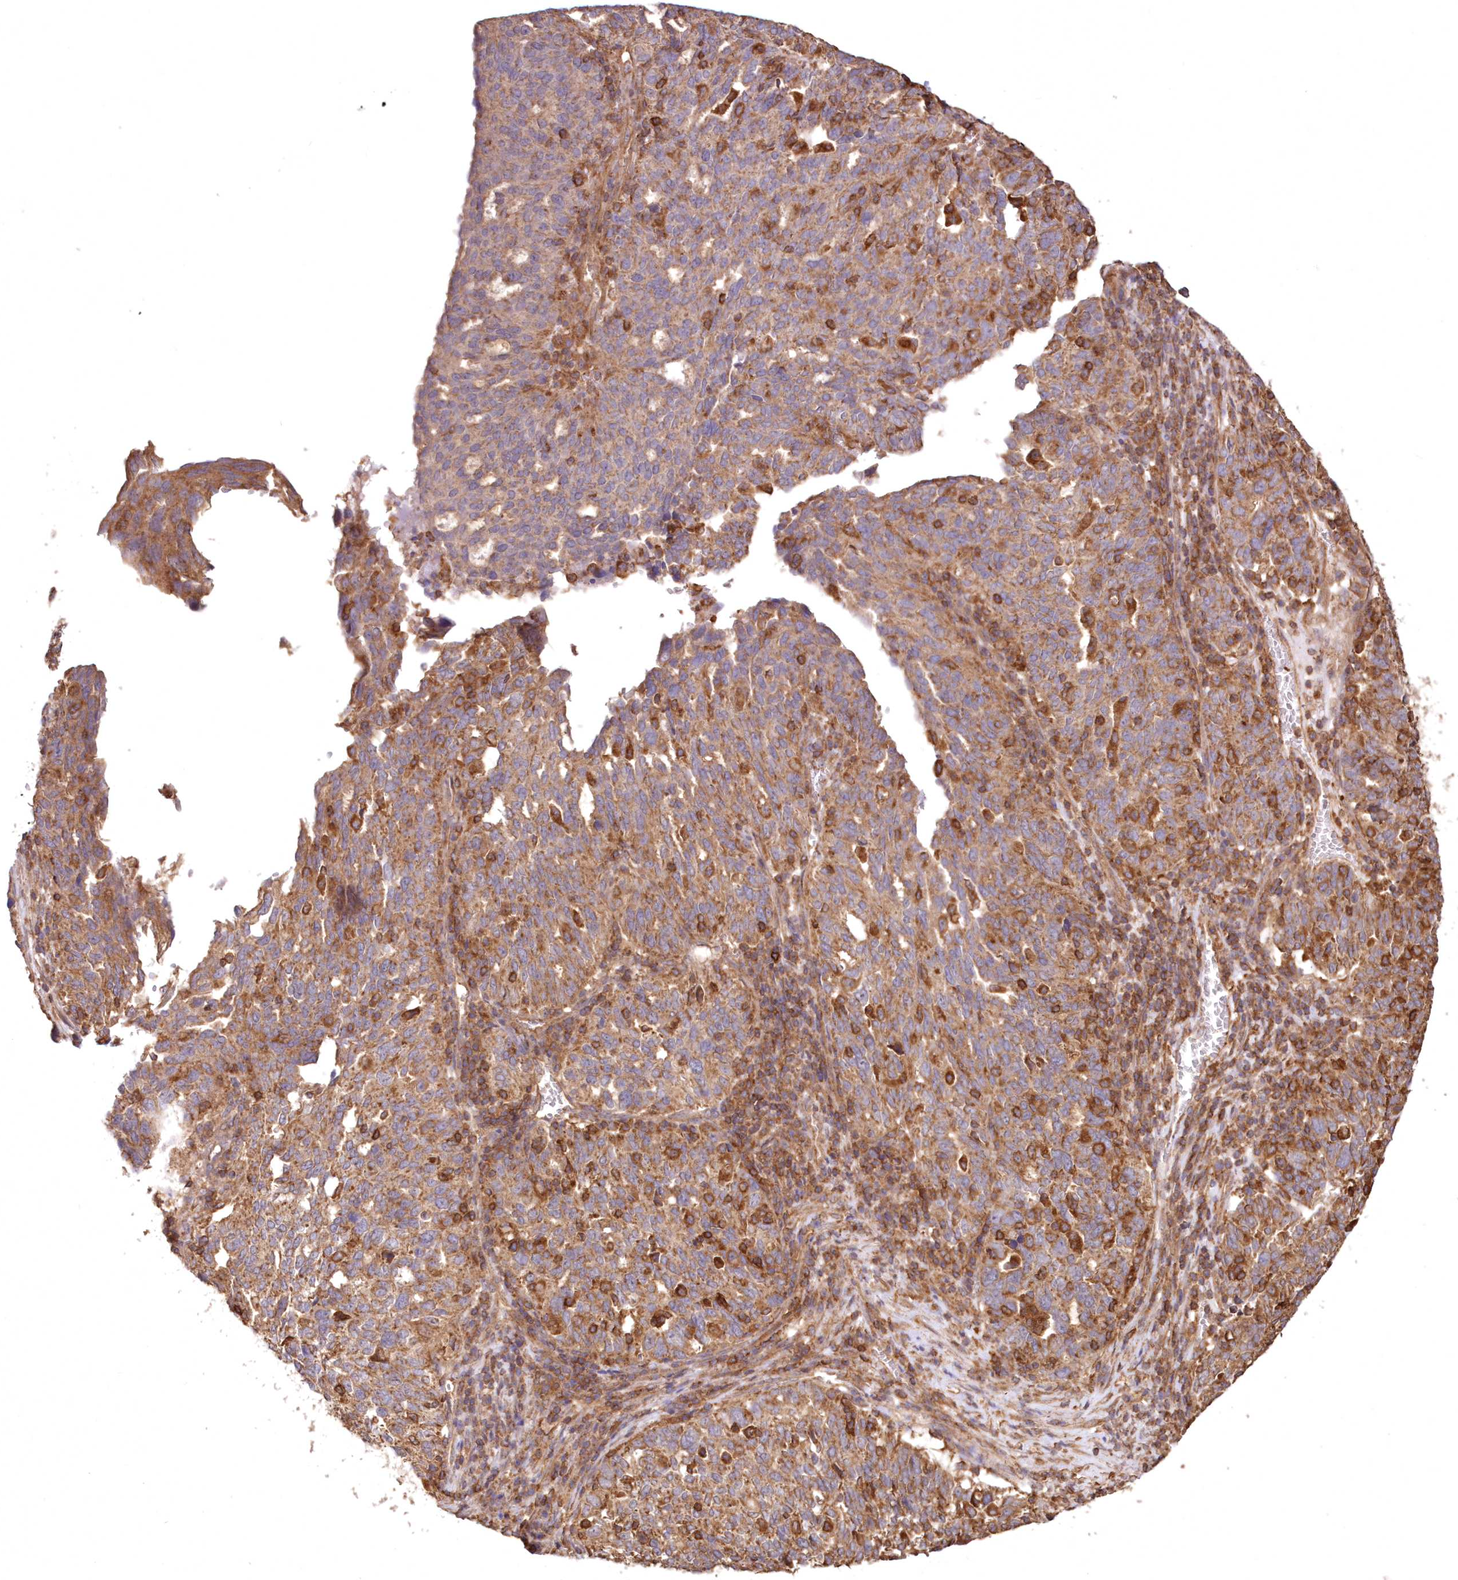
{"staining": {"intensity": "moderate", "quantity": ">75%", "location": "cytoplasmic/membranous"}, "tissue": "ovarian cancer", "cell_type": "Tumor cells", "image_type": "cancer", "snomed": [{"axis": "morphology", "description": "Cystadenocarcinoma, serous, NOS"}, {"axis": "topography", "description": "Ovary"}], "caption": "Ovarian cancer (serous cystadenocarcinoma) tissue reveals moderate cytoplasmic/membranous expression in approximately >75% of tumor cells", "gene": "TMEM139", "patient": {"sex": "female", "age": 59}}